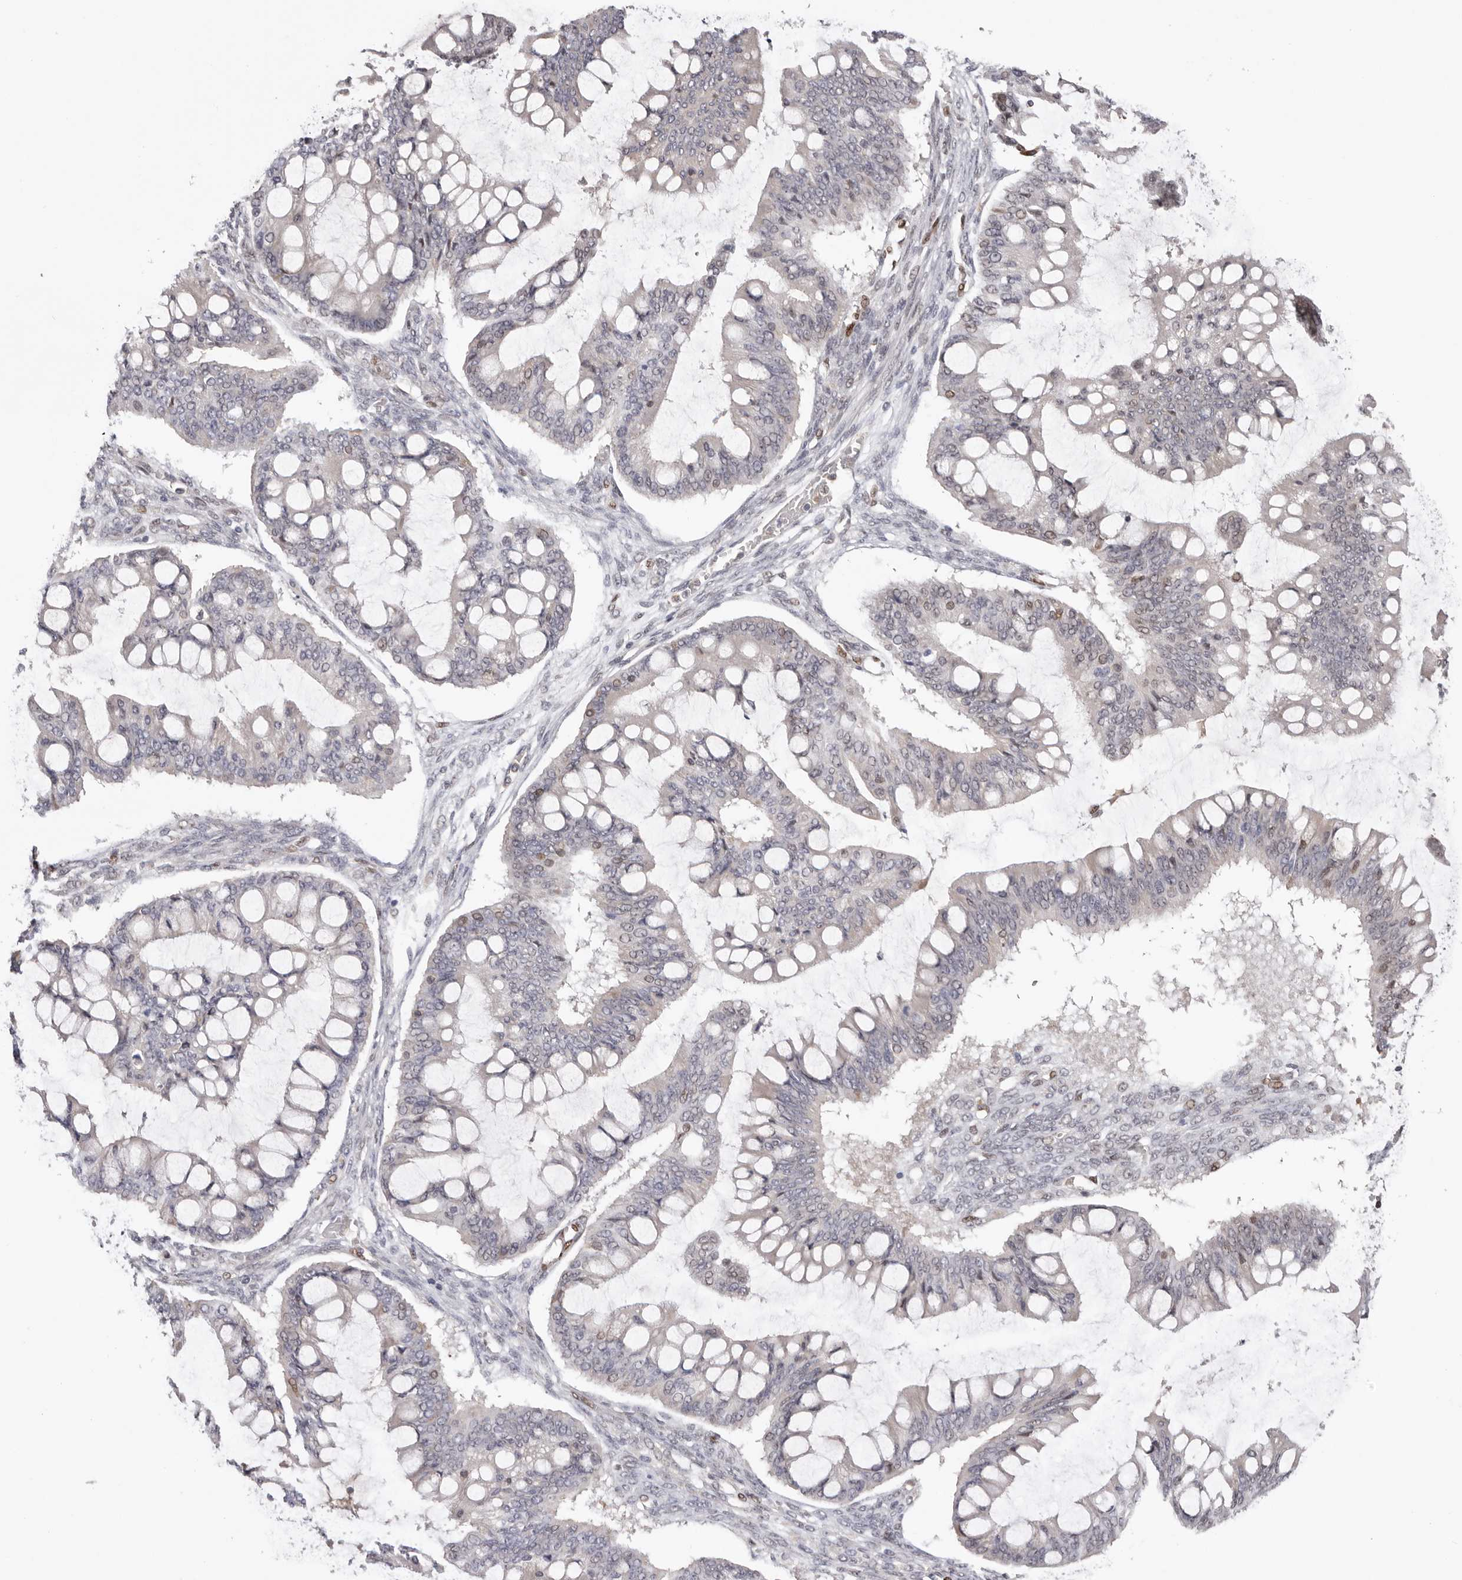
{"staining": {"intensity": "negative", "quantity": "none", "location": "none"}, "tissue": "ovarian cancer", "cell_type": "Tumor cells", "image_type": "cancer", "snomed": [{"axis": "morphology", "description": "Cystadenocarcinoma, mucinous, NOS"}, {"axis": "topography", "description": "Ovary"}], "caption": "This is a photomicrograph of IHC staining of ovarian cancer, which shows no expression in tumor cells.", "gene": "SMAD7", "patient": {"sex": "female", "age": 73}}